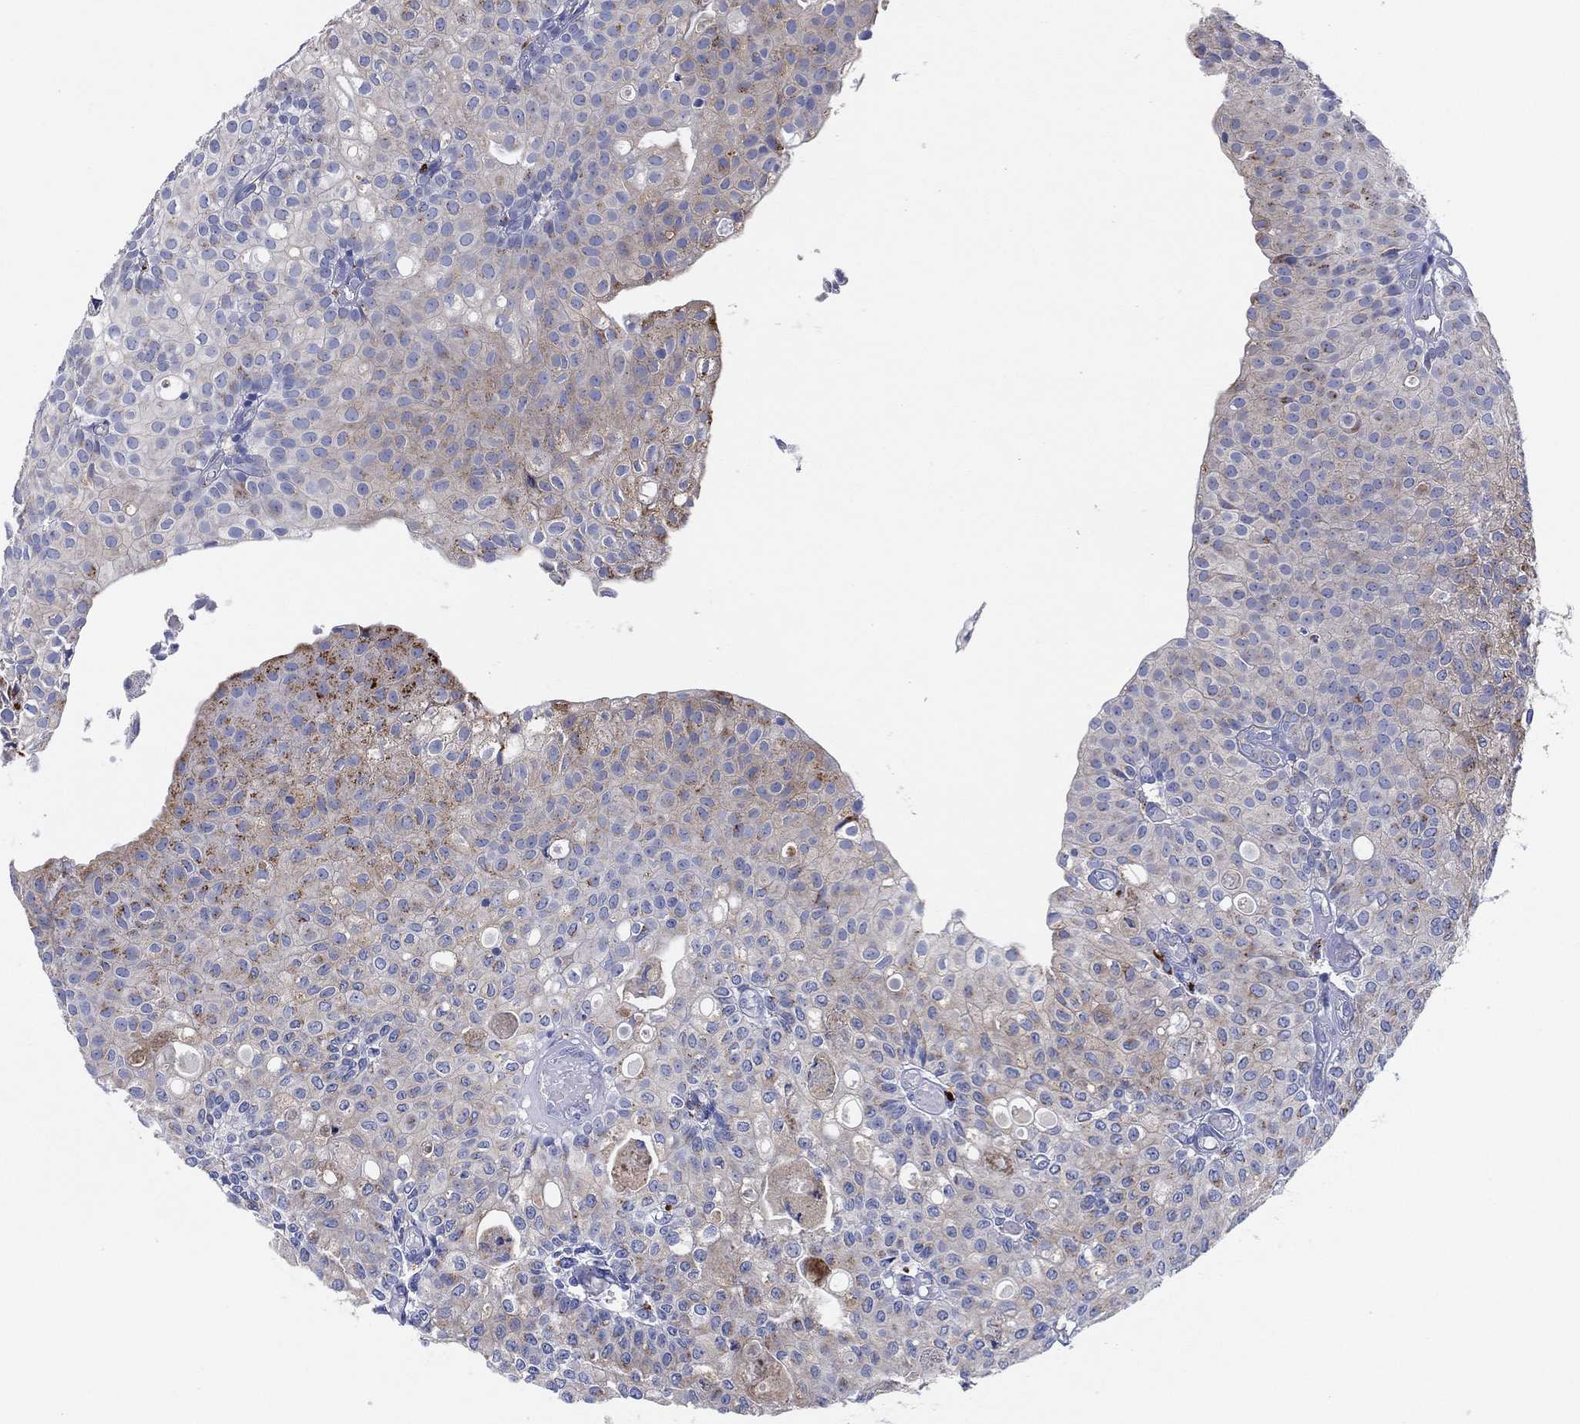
{"staining": {"intensity": "weak", "quantity": "<25%", "location": "cytoplasmic/membranous"}, "tissue": "urothelial cancer", "cell_type": "Tumor cells", "image_type": "cancer", "snomed": [{"axis": "morphology", "description": "Urothelial carcinoma, Low grade"}, {"axis": "topography", "description": "Urinary bladder"}], "caption": "The immunohistochemistry (IHC) micrograph has no significant expression in tumor cells of urothelial carcinoma (low-grade) tissue. (Stains: DAB immunohistochemistry (IHC) with hematoxylin counter stain, Microscopy: brightfield microscopy at high magnification).", "gene": "GALNS", "patient": {"sex": "male", "age": 89}}